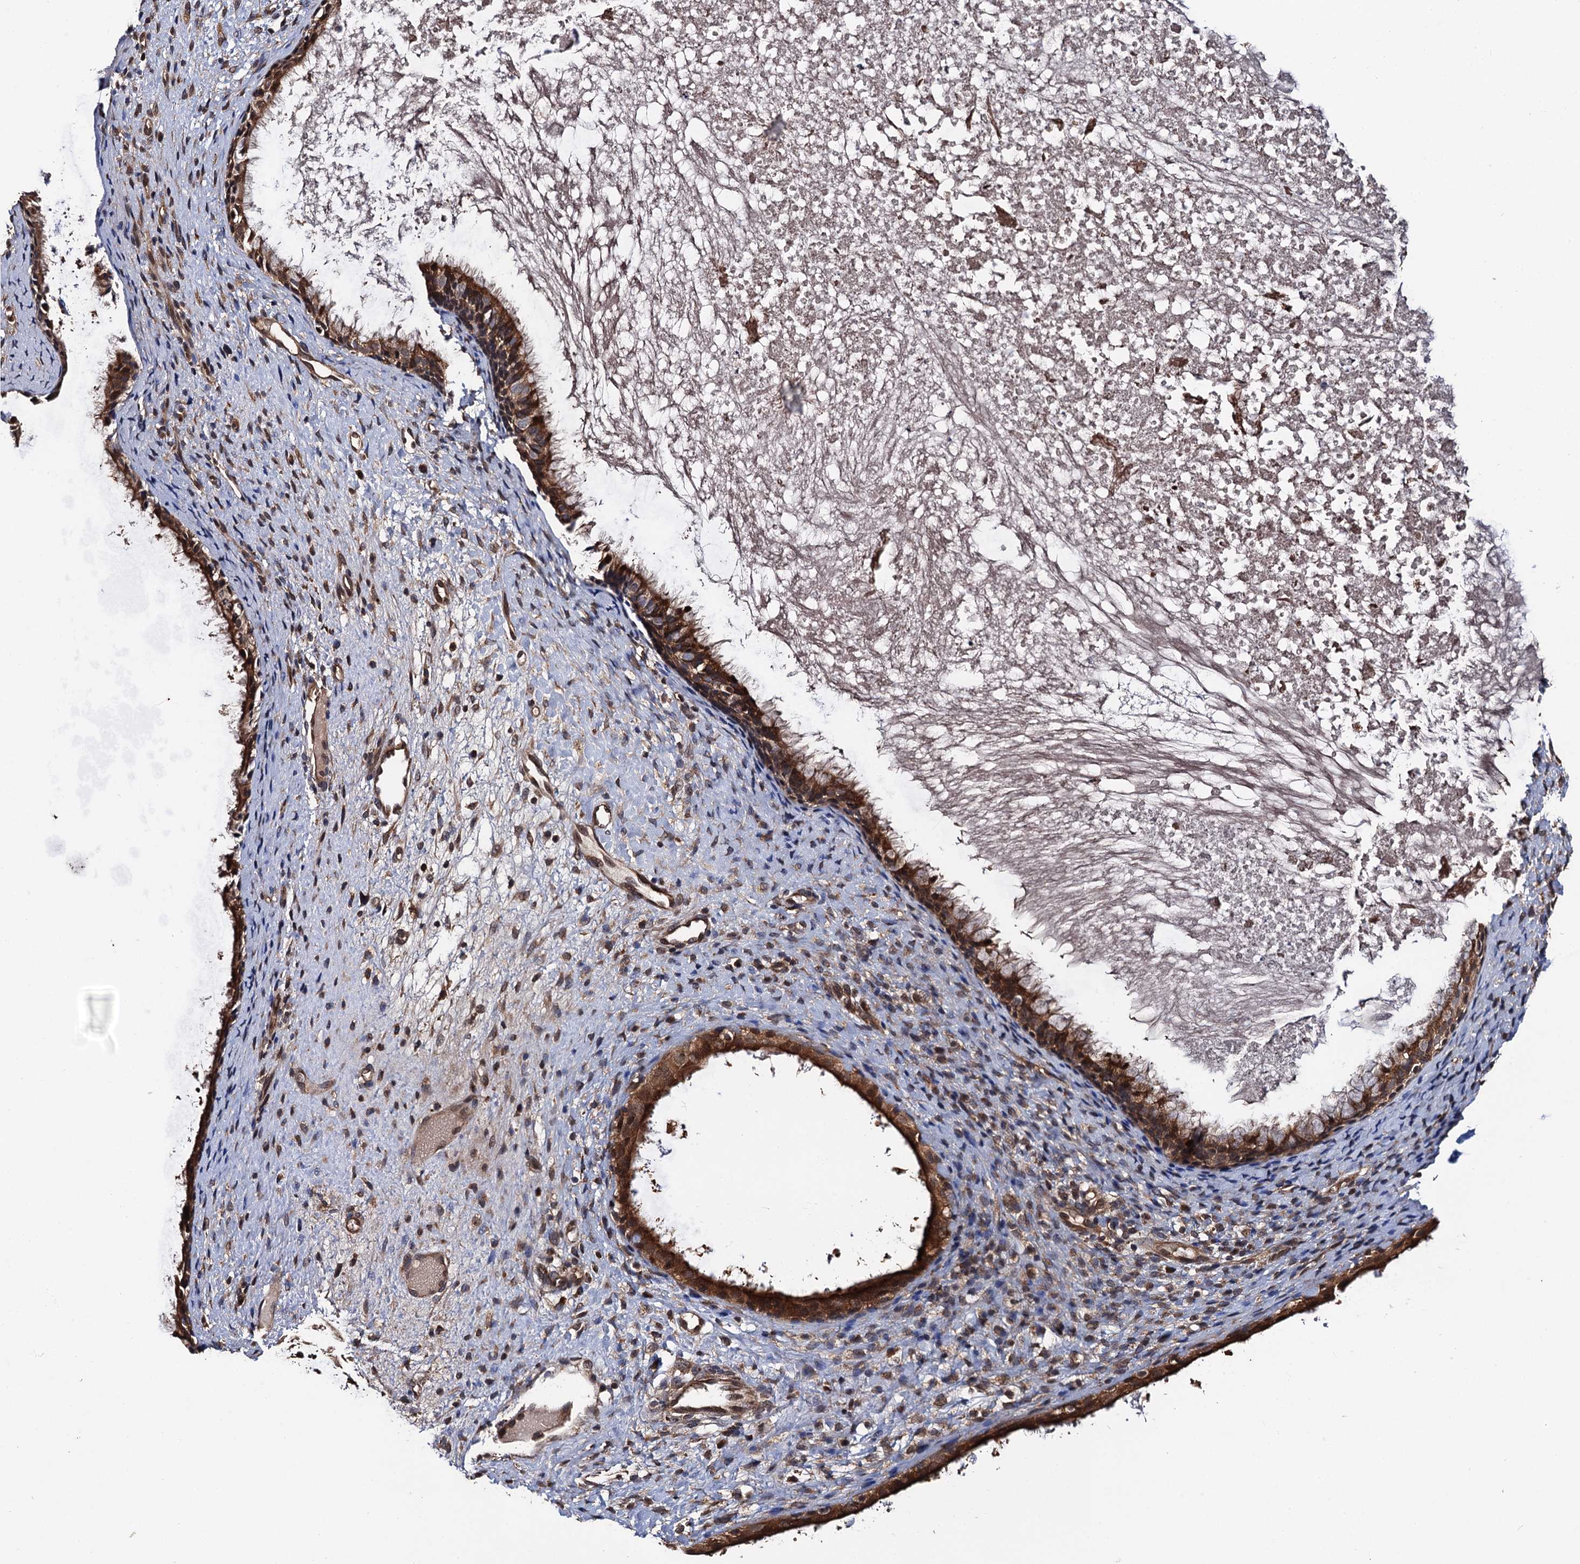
{"staining": {"intensity": "moderate", "quantity": ">75%", "location": "cytoplasmic/membranous"}, "tissue": "nasopharynx", "cell_type": "Respiratory epithelial cells", "image_type": "normal", "snomed": [{"axis": "morphology", "description": "Normal tissue, NOS"}, {"axis": "topography", "description": "Nasopharynx"}], "caption": "Brown immunohistochemical staining in unremarkable nasopharynx shows moderate cytoplasmic/membranous expression in about >75% of respiratory epithelial cells.", "gene": "MIER2", "patient": {"sex": "male", "age": 22}}